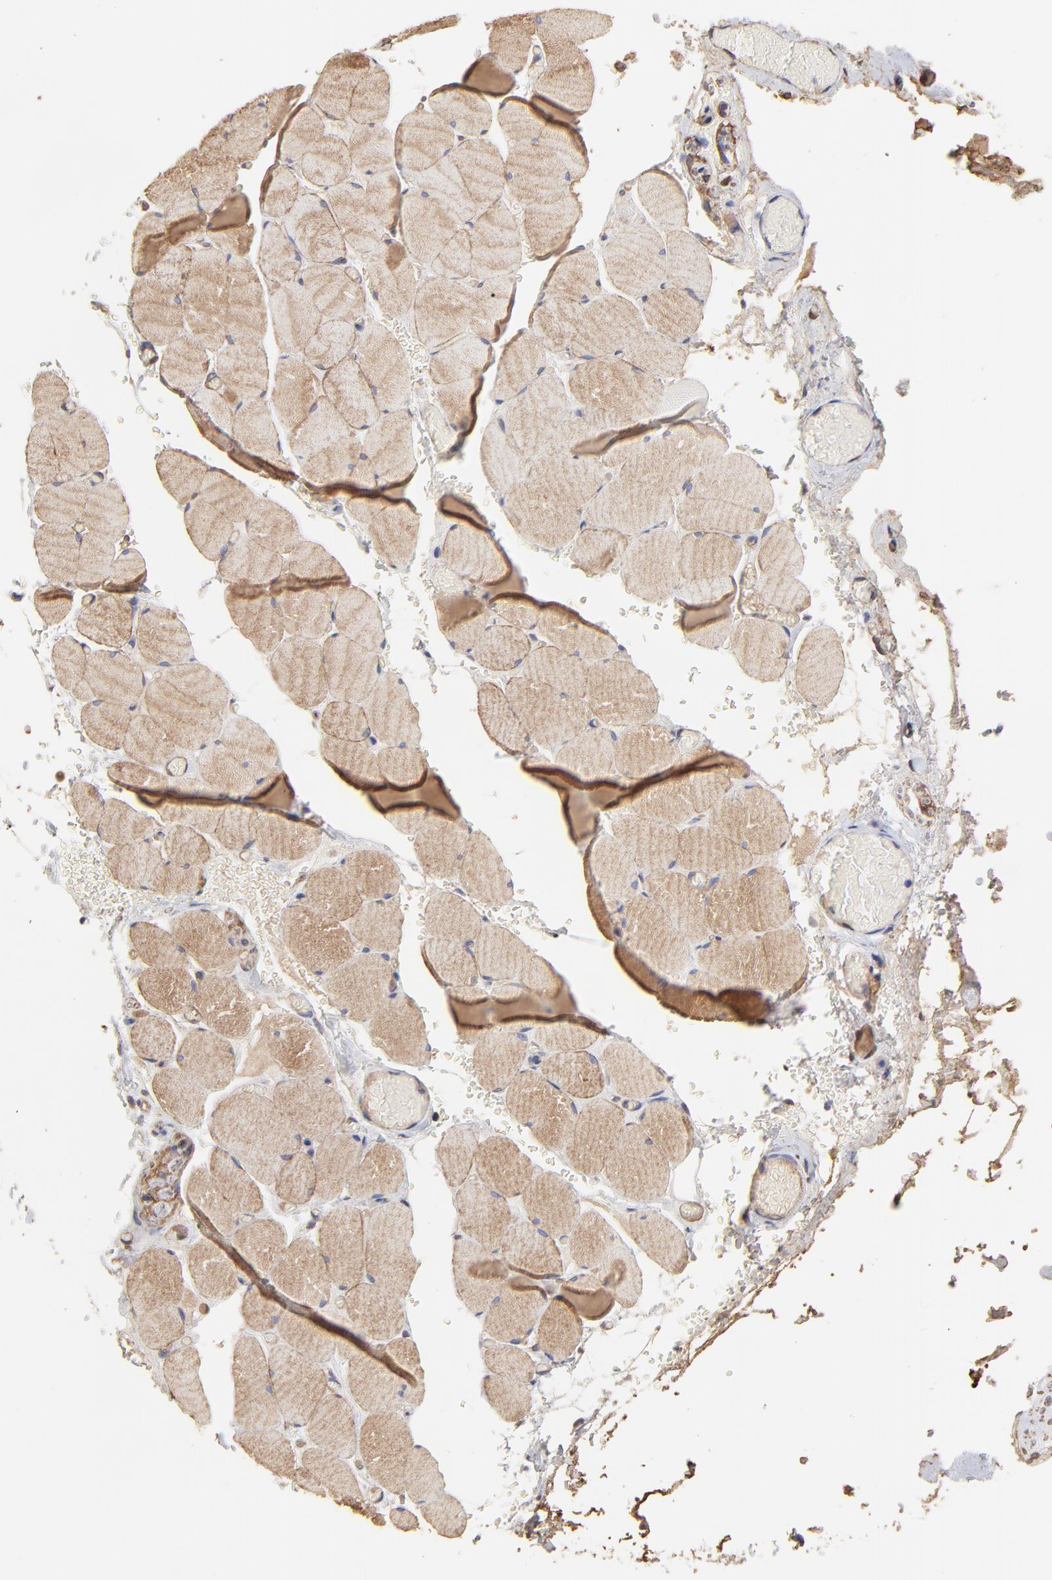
{"staining": {"intensity": "moderate", "quantity": ">75%", "location": "cytoplasmic/membranous"}, "tissue": "skeletal muscle", "cell_type": "Myocytes", "image_type": "normal", "snomed": [{"axis": "morphology", "description": "Normal tissue, NOS"}, {"axis": "topography", "description": "Skeletal muscle"}, {"axis": "topography", "description": "Soft tissue"}], "caption": "About >75% of myocytes in benign human skeletal muscle reveal moderate cytoplasmic/membranous protein staining as visualized by brown immunohistochemical staining.", "gene": "LRCH2", "patient": {"sex": "female", "age": 58}}